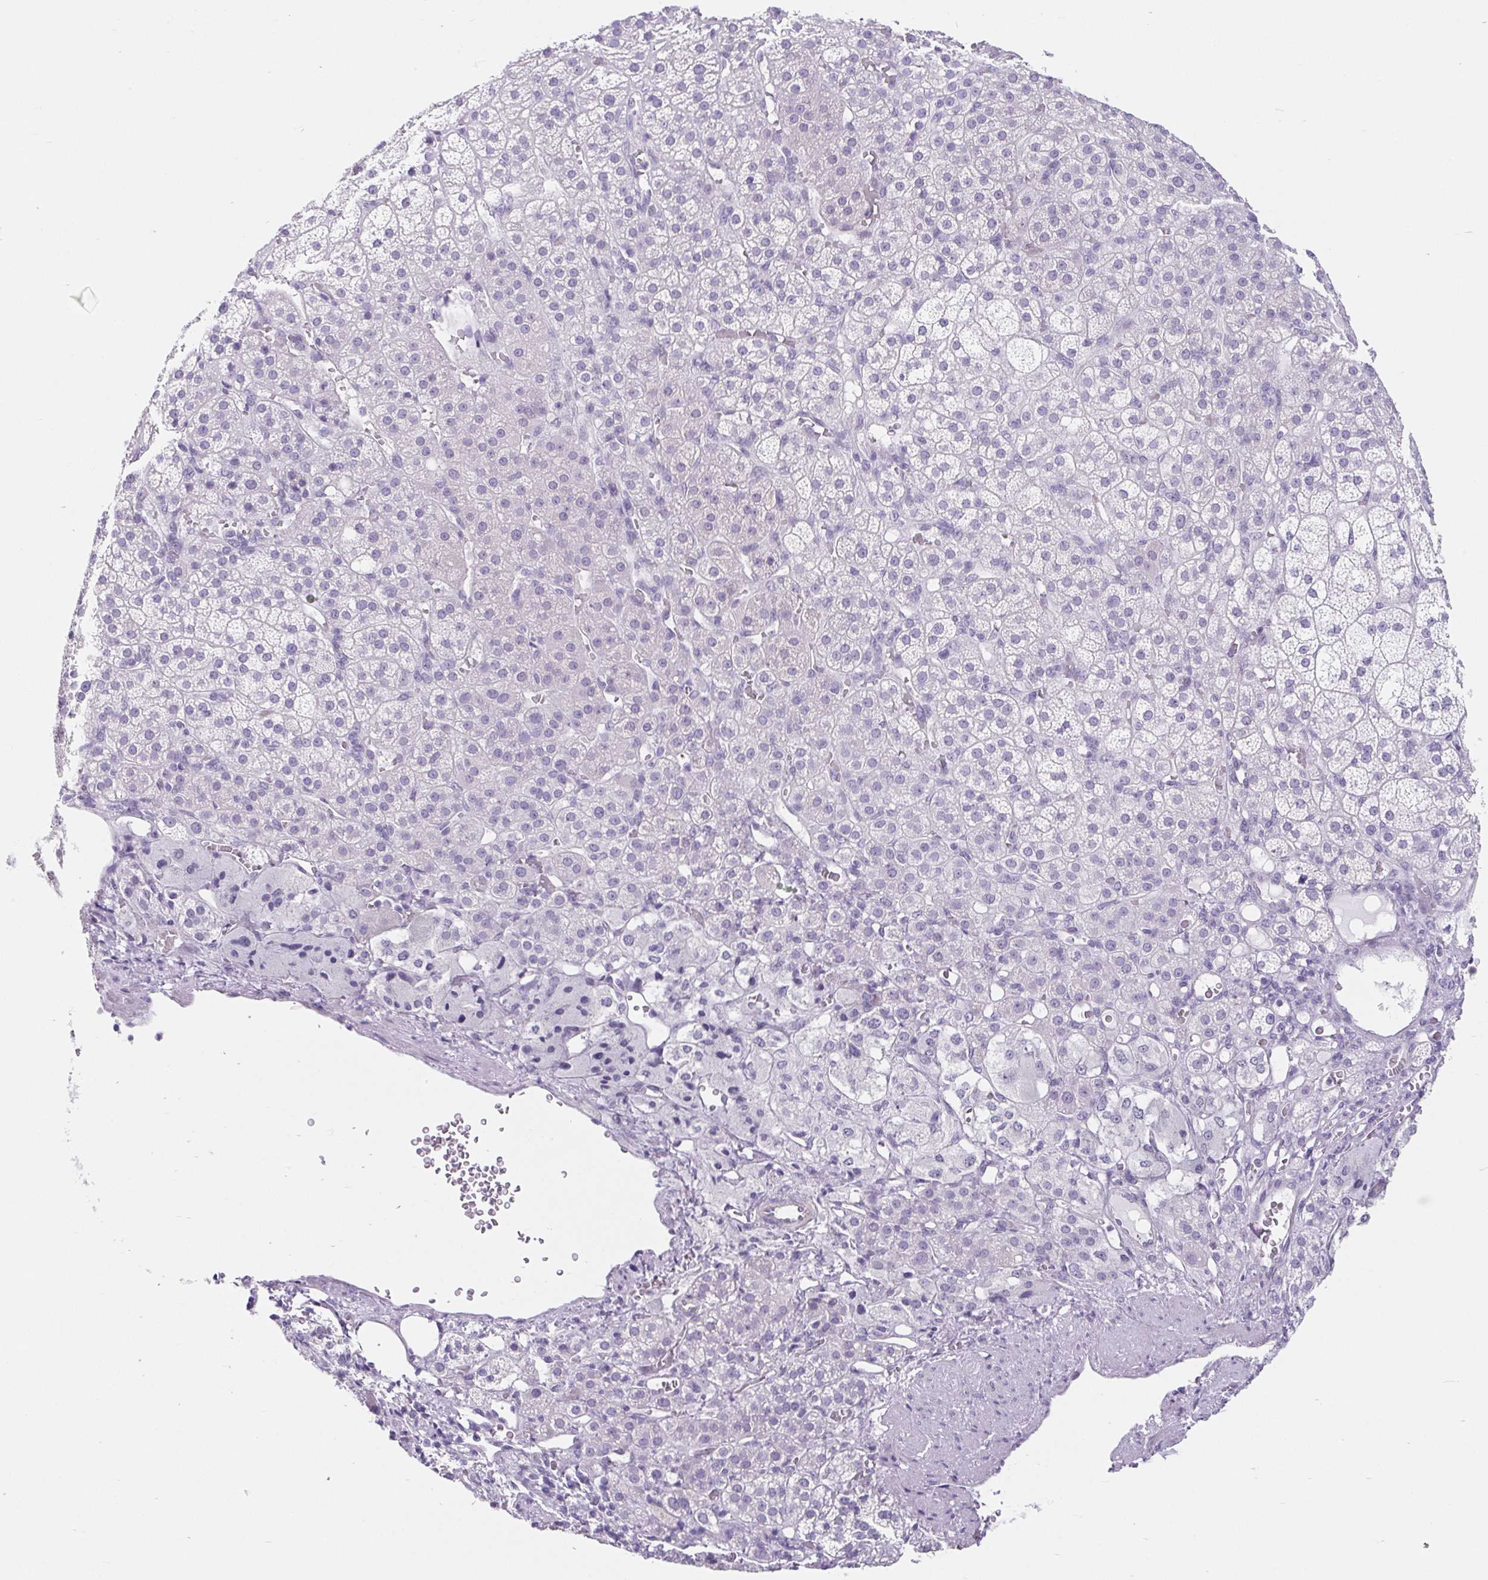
{"staining": {"intensity": "negative", "quantity": "none", "location": "none"}, "tissue": "adrenal gland", "cell_type": "Glandular cells", "image_type": "normal", "snomed": [{"axis": "morphology", "description": "Normal tissue, NOS"}, {"axis": "topography", "description": "Adrenal gland"}], "caption": "Protein analysis of normal adrenal gland demonstrates no significant expression in glandular cells. (Stains: DAB (3,3'-diaminobenzidine) immunohistochemistry (IHC) with hematoxylin counter stain, Microscopy: brightfield microscopy at high magnification).", "gene": "BCAS1", "patient": {"sex": "female", "age": 60}}